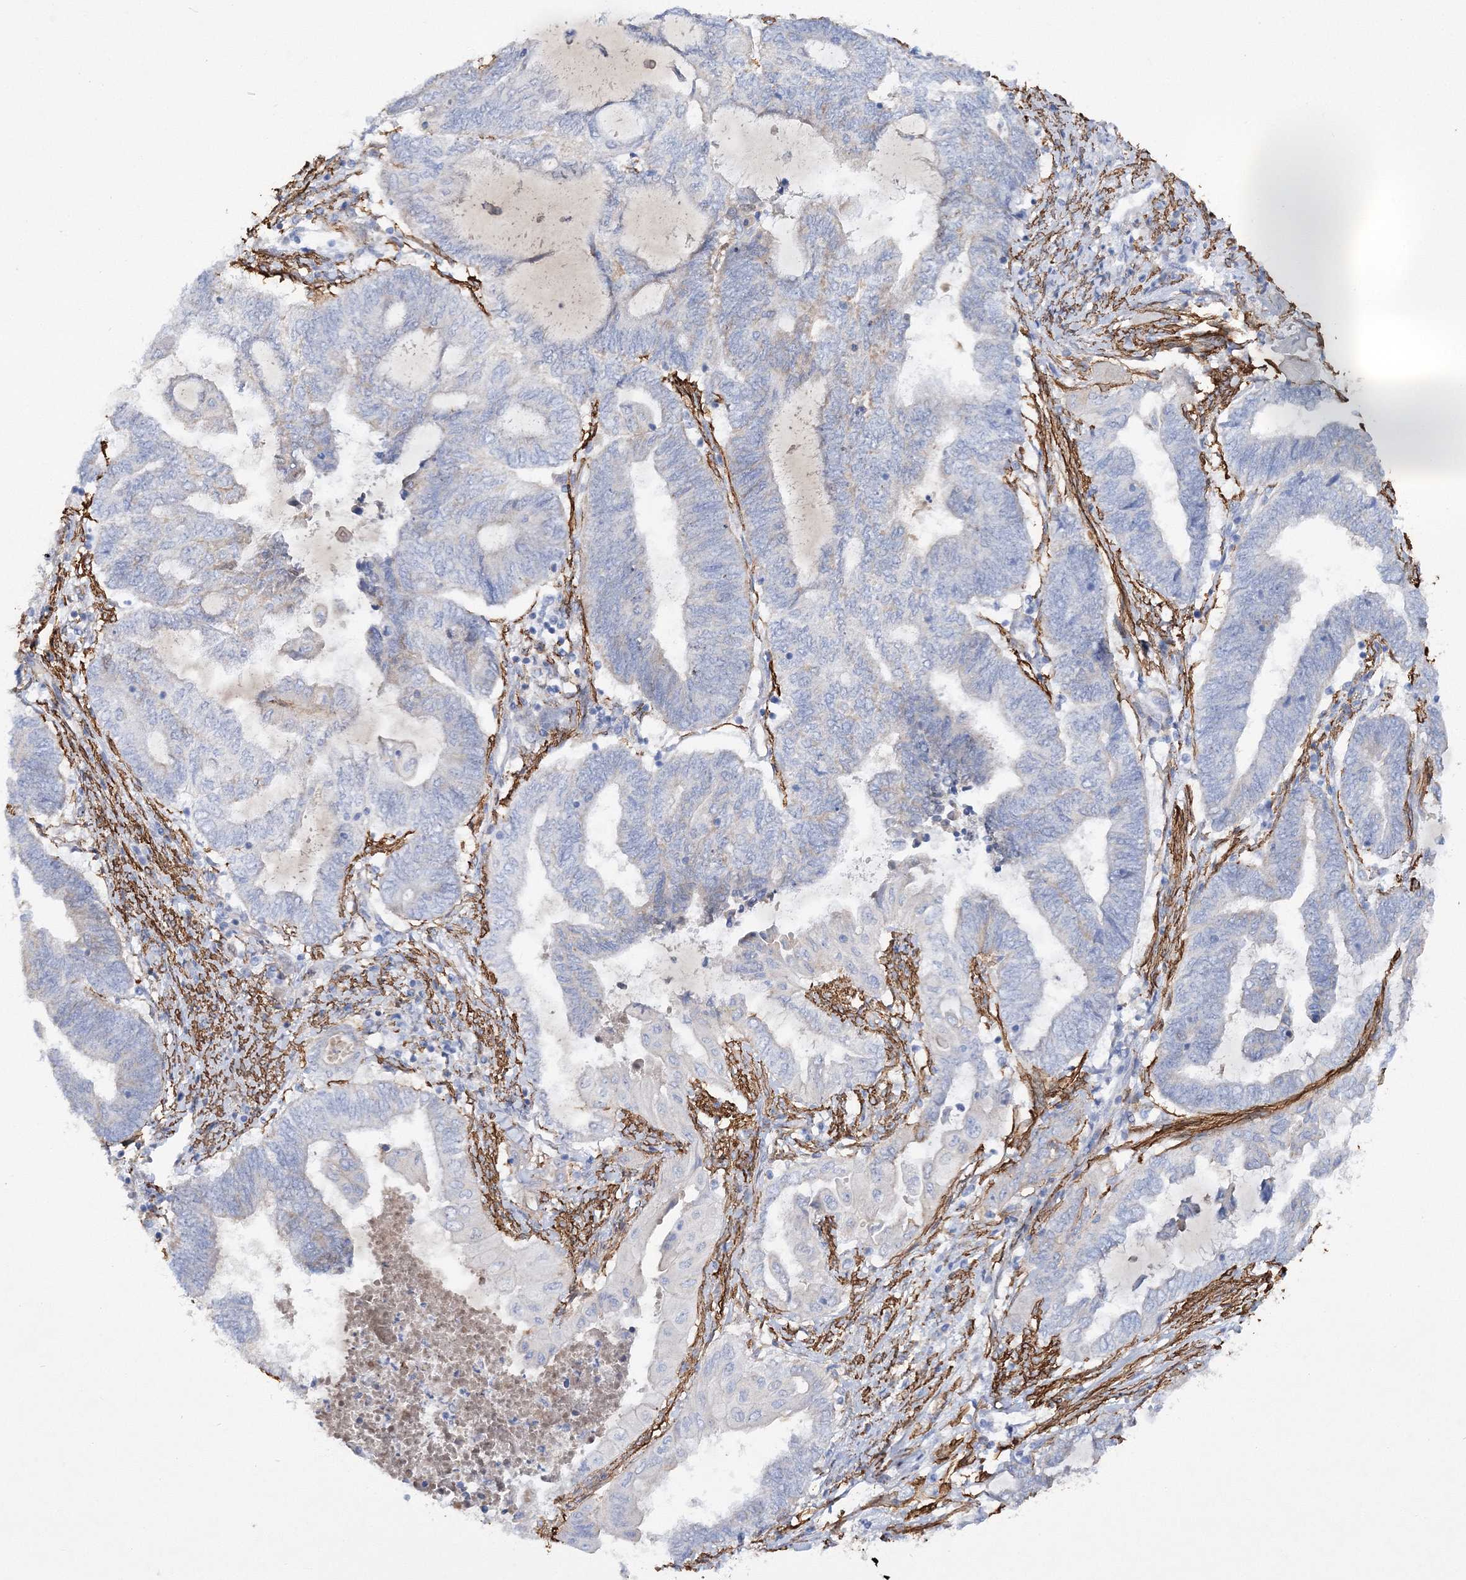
{"staining": {"intensity": "negative", "quantity": "none", "location": "none"}, "tissue": "endometrial cancer", "cell_type": "Tumor cells", "image_type": "cancer", "snomed": [{"axis": "morphology", "description": "Adenocarcinoma, NOS"}, {"axis": "topography", "description": "Uterus"}, {"axis": "topography", "description": "Endometrium"}], "caption": "The image reveals no staining of tumor cells in endometrial cancer.", "gene": "RTN2", "patient": {"sex": "female", "age": 70}}